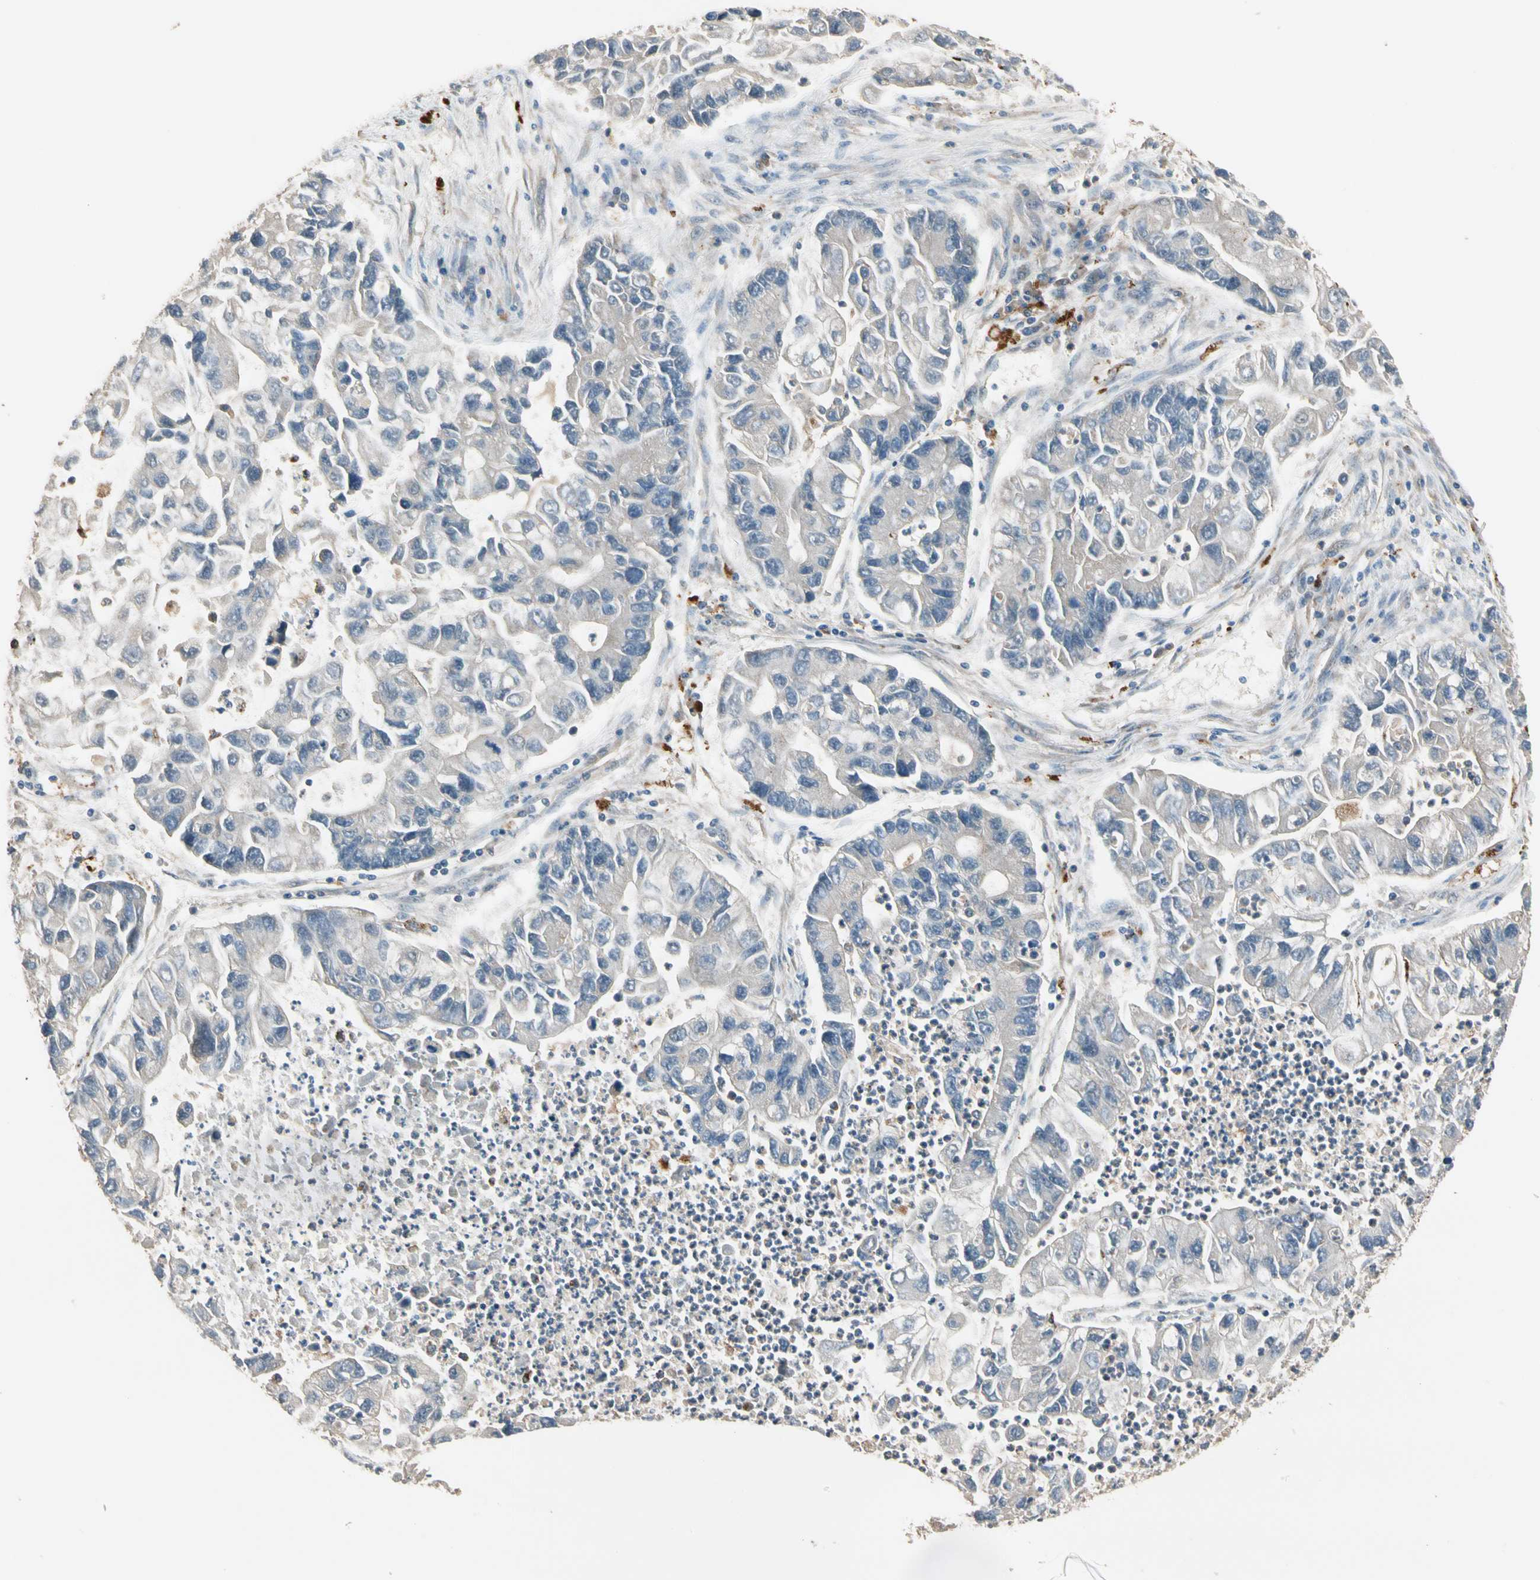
{"staining": {"intensity": "negative", "quantity": "none", "location": "none"}, "tissue": "lung cancer", "cell_type": "Tumor cells", "image_type": "cancer", "snomed": [{"axis": "morphology", "description": "Adenocarcinoma, NOS"}, {"axis": "topography", "description": "Lung"}], "caption": "Adenocarcinoma (lung) was stained to show a protein in brown. There is no significant staining in tumor cells.", "gene": "GM2A", "patient": {"sex": "female", "age": 51}}